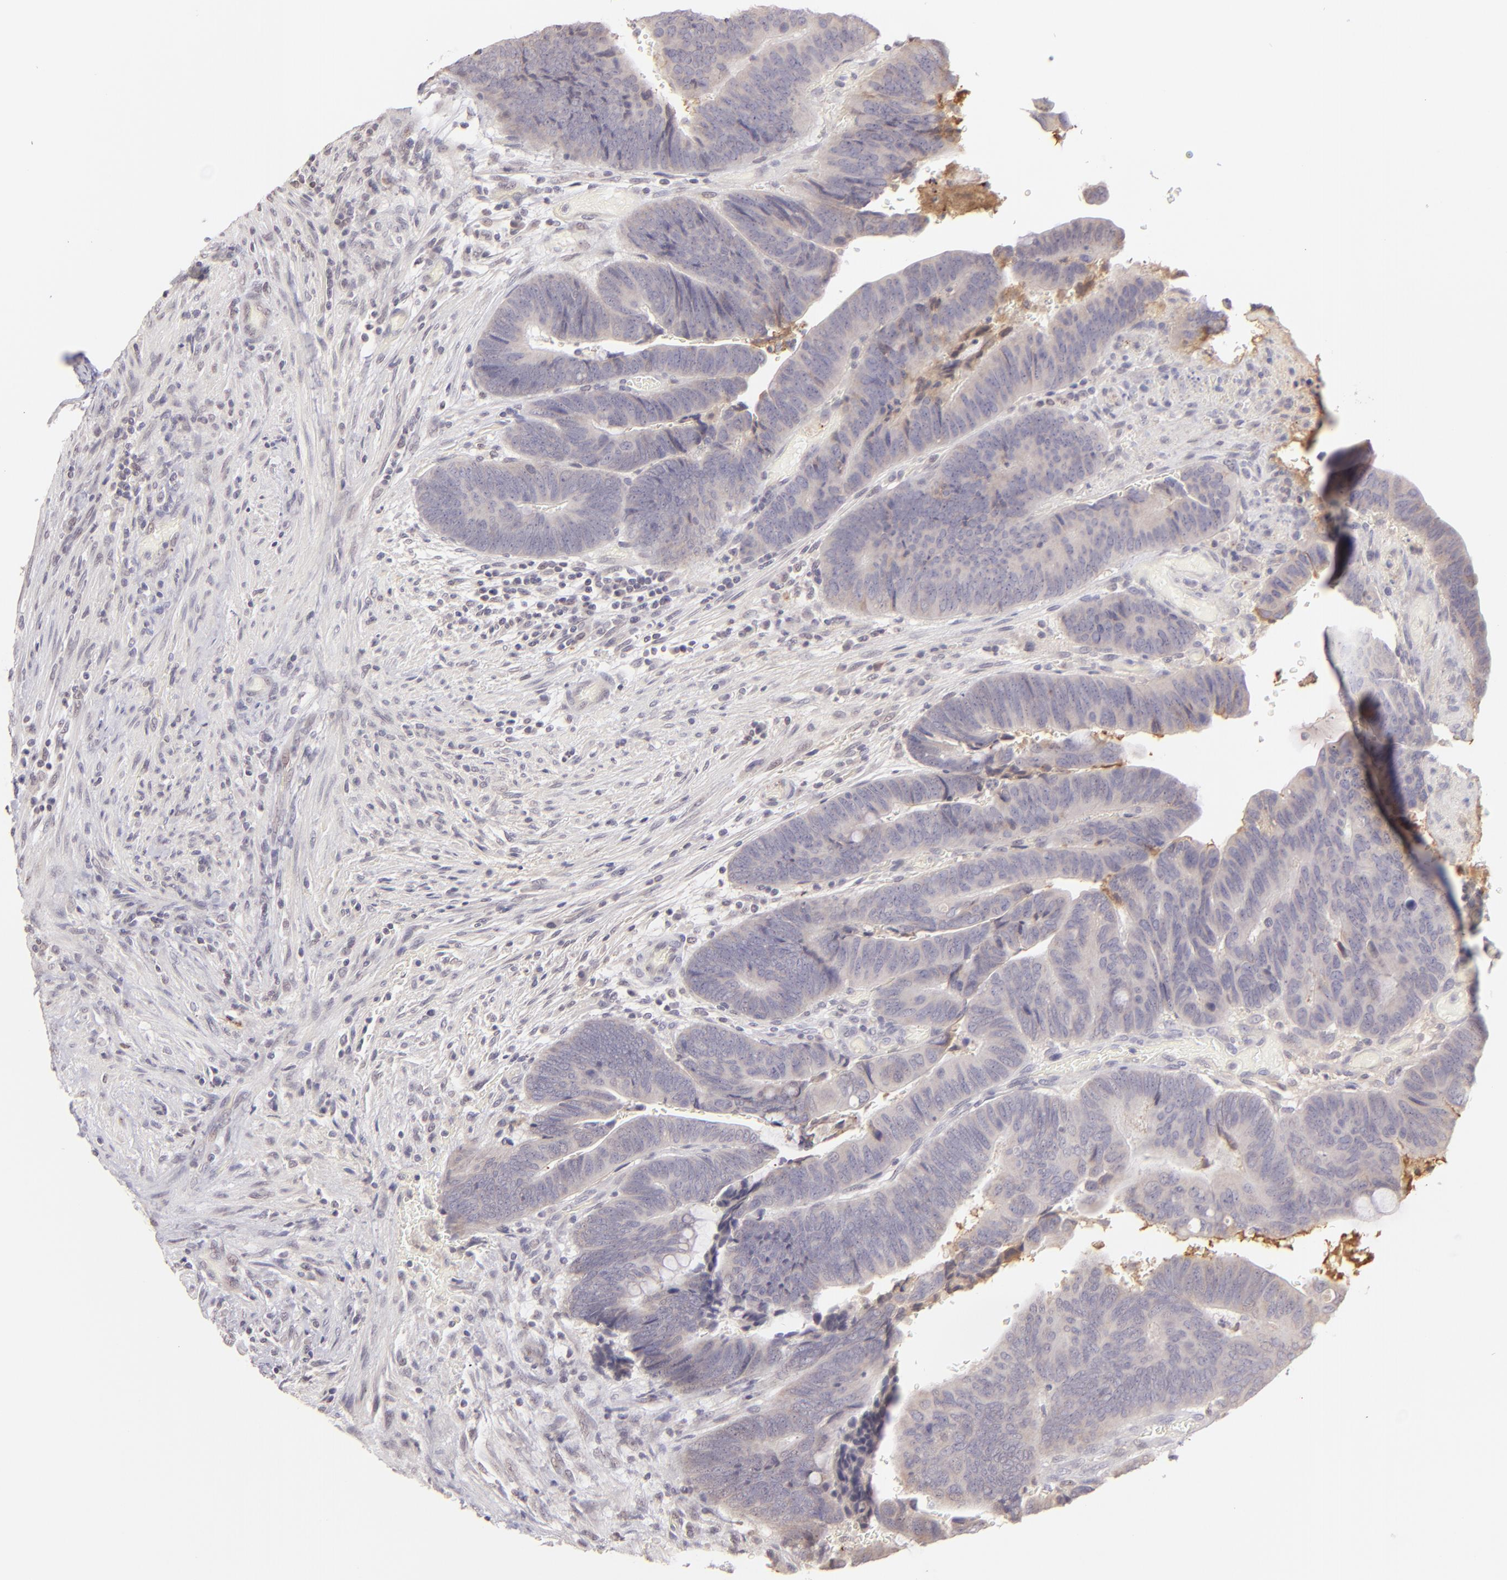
{"staining": {"intensity": "weak", "quantity": ">75%", "location": "cytoplasmic/membranous"}, "tissue": "colorectal cancer", "cell_type": "Tumor cells", "image_type": "cancer", "snomed": [{"axis": "morphology", "description": "Normal tissue, NOS"}, {"axis": "morphology", "description": "Adenocarcinoma, NOS"}, {"axis": "topography", "description": "Rectum"}], "caption": "Immunohistochemistry micrograph of human colorectal cancer stained for a protein (brown), which reveals low levels of weak cytoplasmic/membranous staining in approximately >75% of tumor cells.", "gene": "MAGEA1", "patient": {"sex": "male", "age": 92}}